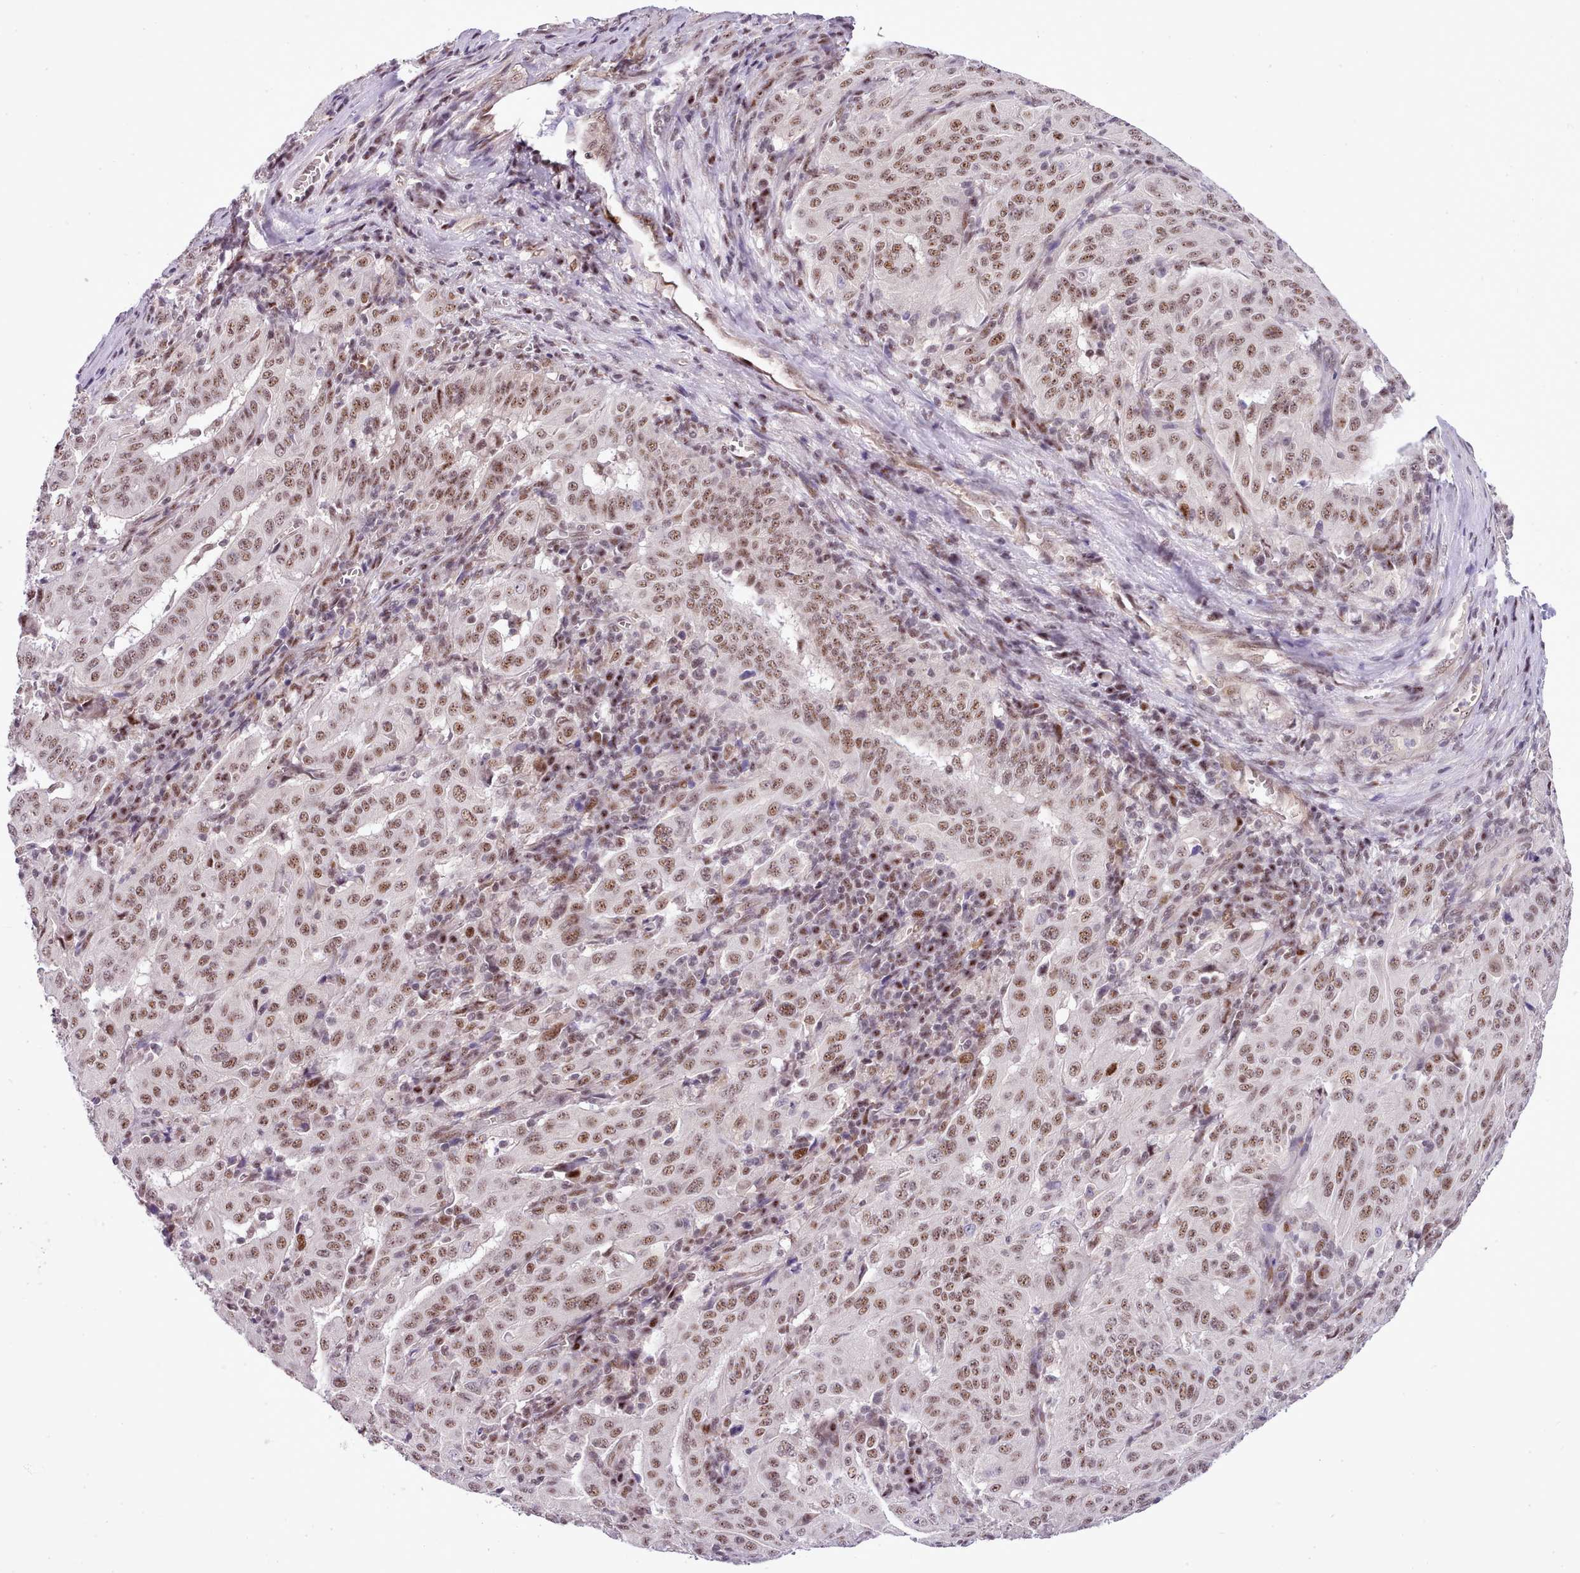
{"staining": {"intensity": "moderate", "quantity": ">75%", "location": "nuclear"}, "tissue": "pancreatic cancer", "cell_type": "Tumor cells", "image_type": "cancer", "snomed": [{"axis": "morphology", "description": "Adenocarcinoma, NOS"}, {"axis": "topography", "description": "Pancreas"}], "caption": "Immunohistochemical staining of adenocarcinoma (pancreatic) demonstrates medium levels of moderate nuclear staining in about >75% of tumor cells.", "gene": "HOXB7", "patient": {"sex": "male", "age": 63}}